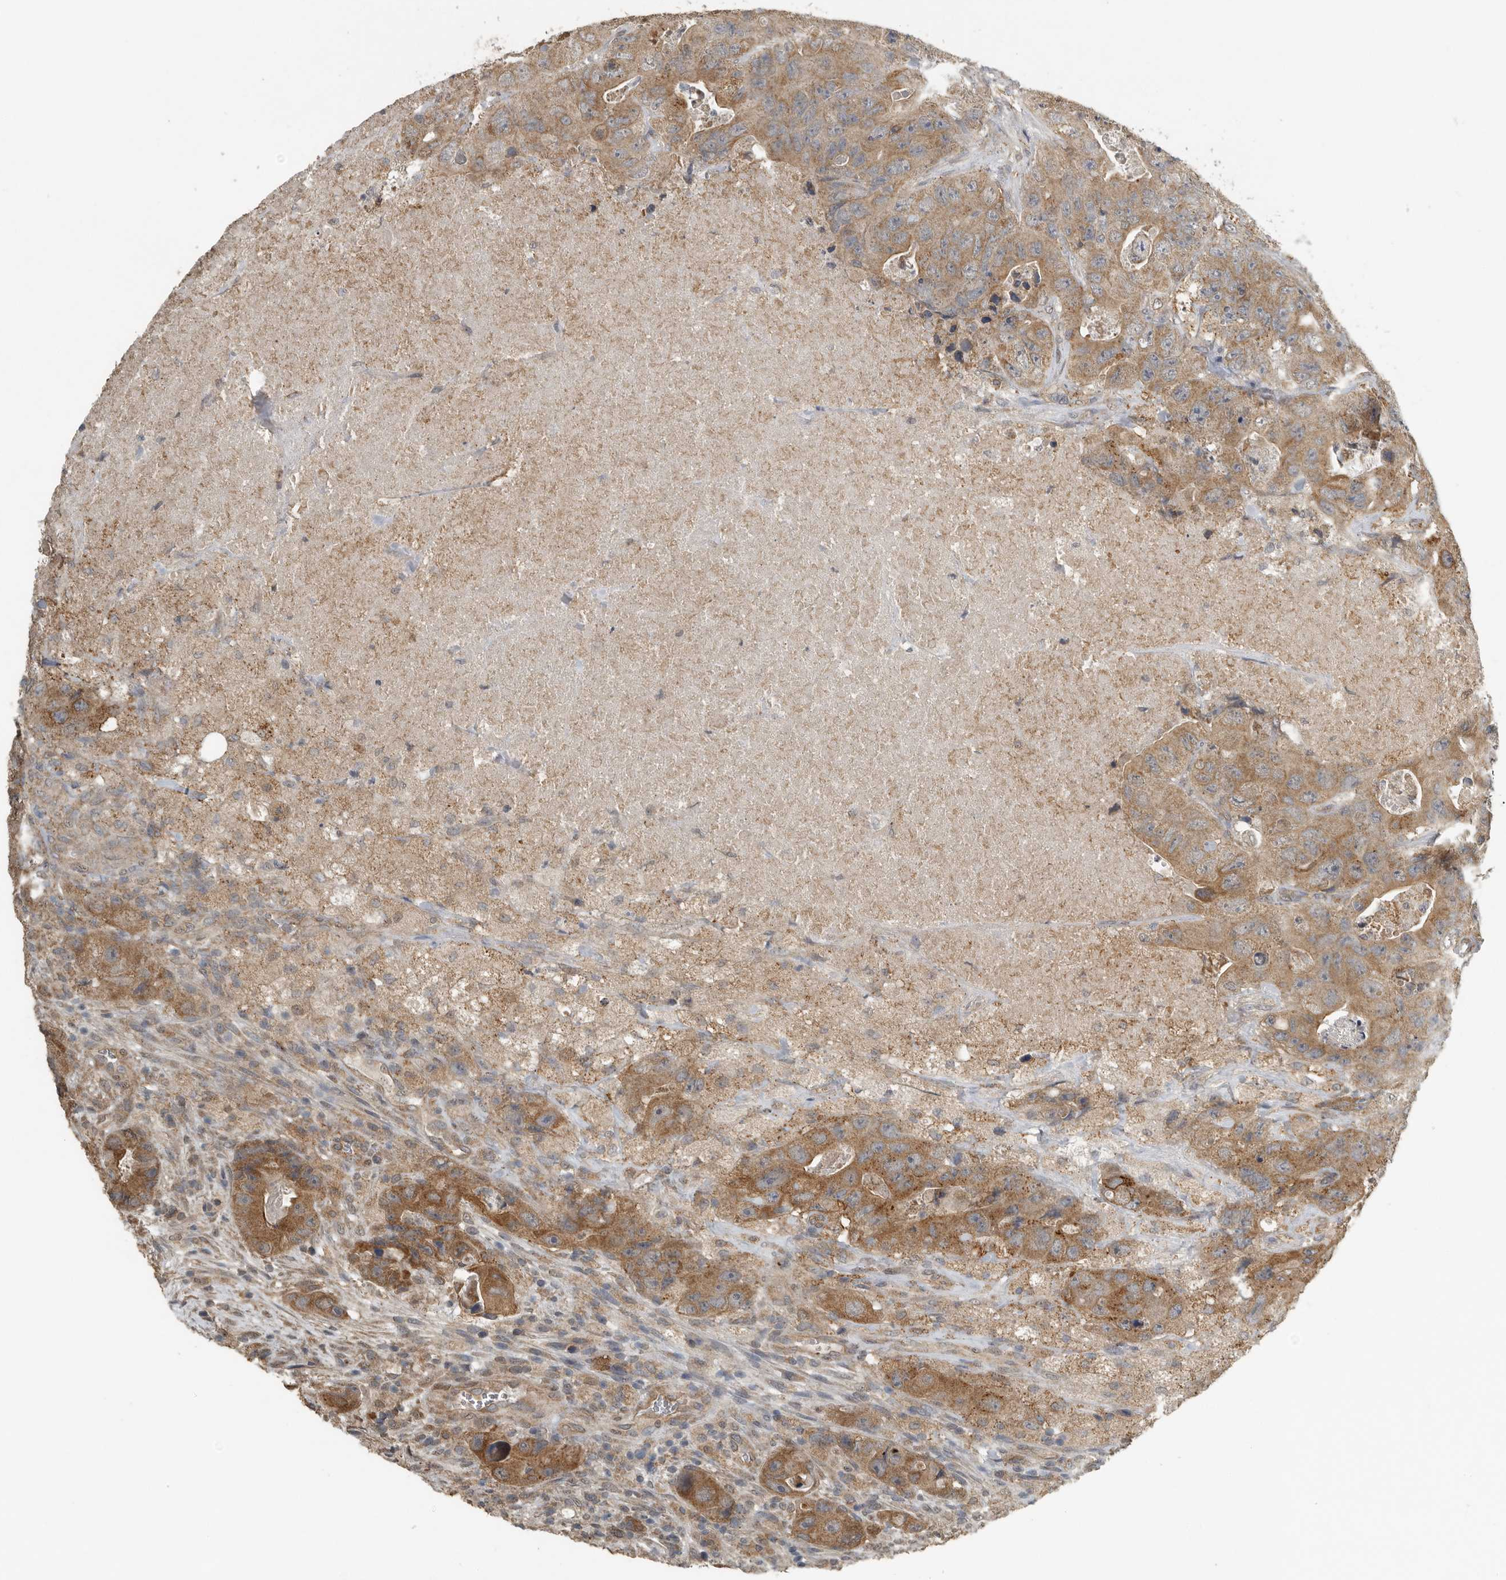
{"staining": {"intensity": "strong", "quantity": "25%-75%", "location": "cytoplasmic/membranous"}, "tissue": "colorectal cancer", "cell_type": "Tumor cells", "image_type": "cancer", "snomed": [{"axis": "morphology", "description": "Adenocarcinoma, NOS"}, {"axis": "topography", "description": "Colon"}], "caption": "Protein expression analysis of colorectal cancer reveals strong cytoplasmic/membranous positivity in approximately 25%-75% of tumor cells.", "gene": "AFAP1", "patient": {"sex": "female", "age": 46}}